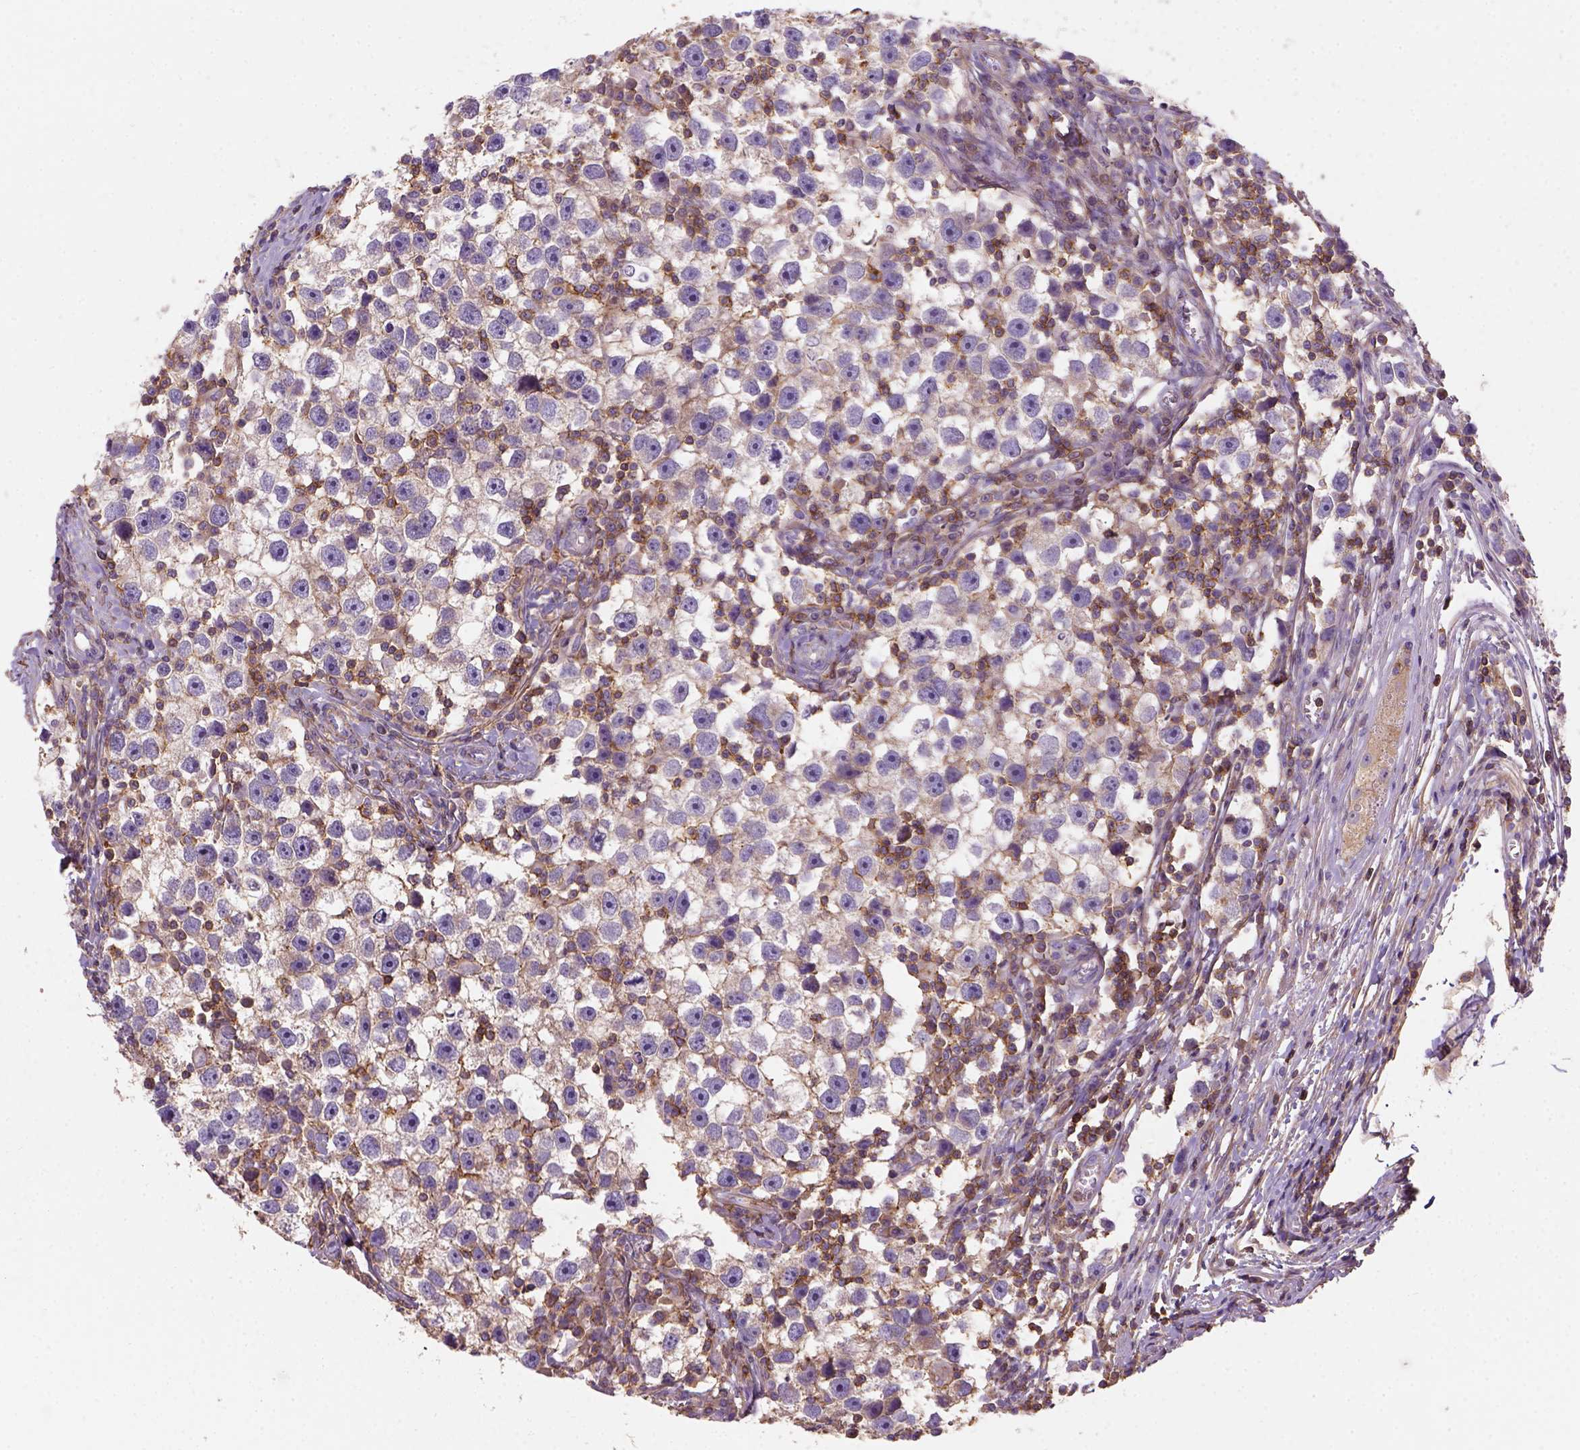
{"staining": {"intensity": "negative", "quantity": "none", "location": "none"}, "tissue": "testis cancer", "cell_type": "Tumor cells", "image_type": "cancer", "snomed": [{"axis": "morphology", "description": "Seminoma, NOS"}, {"axis": "topography", "description": "Testis"}], "caption": "Immunohistochemical staining of human testis seminoma exhibits no significant expression in tumor cells.", "gene": "GPRC5D", "patient": {"sex": "male", "age": 30}}